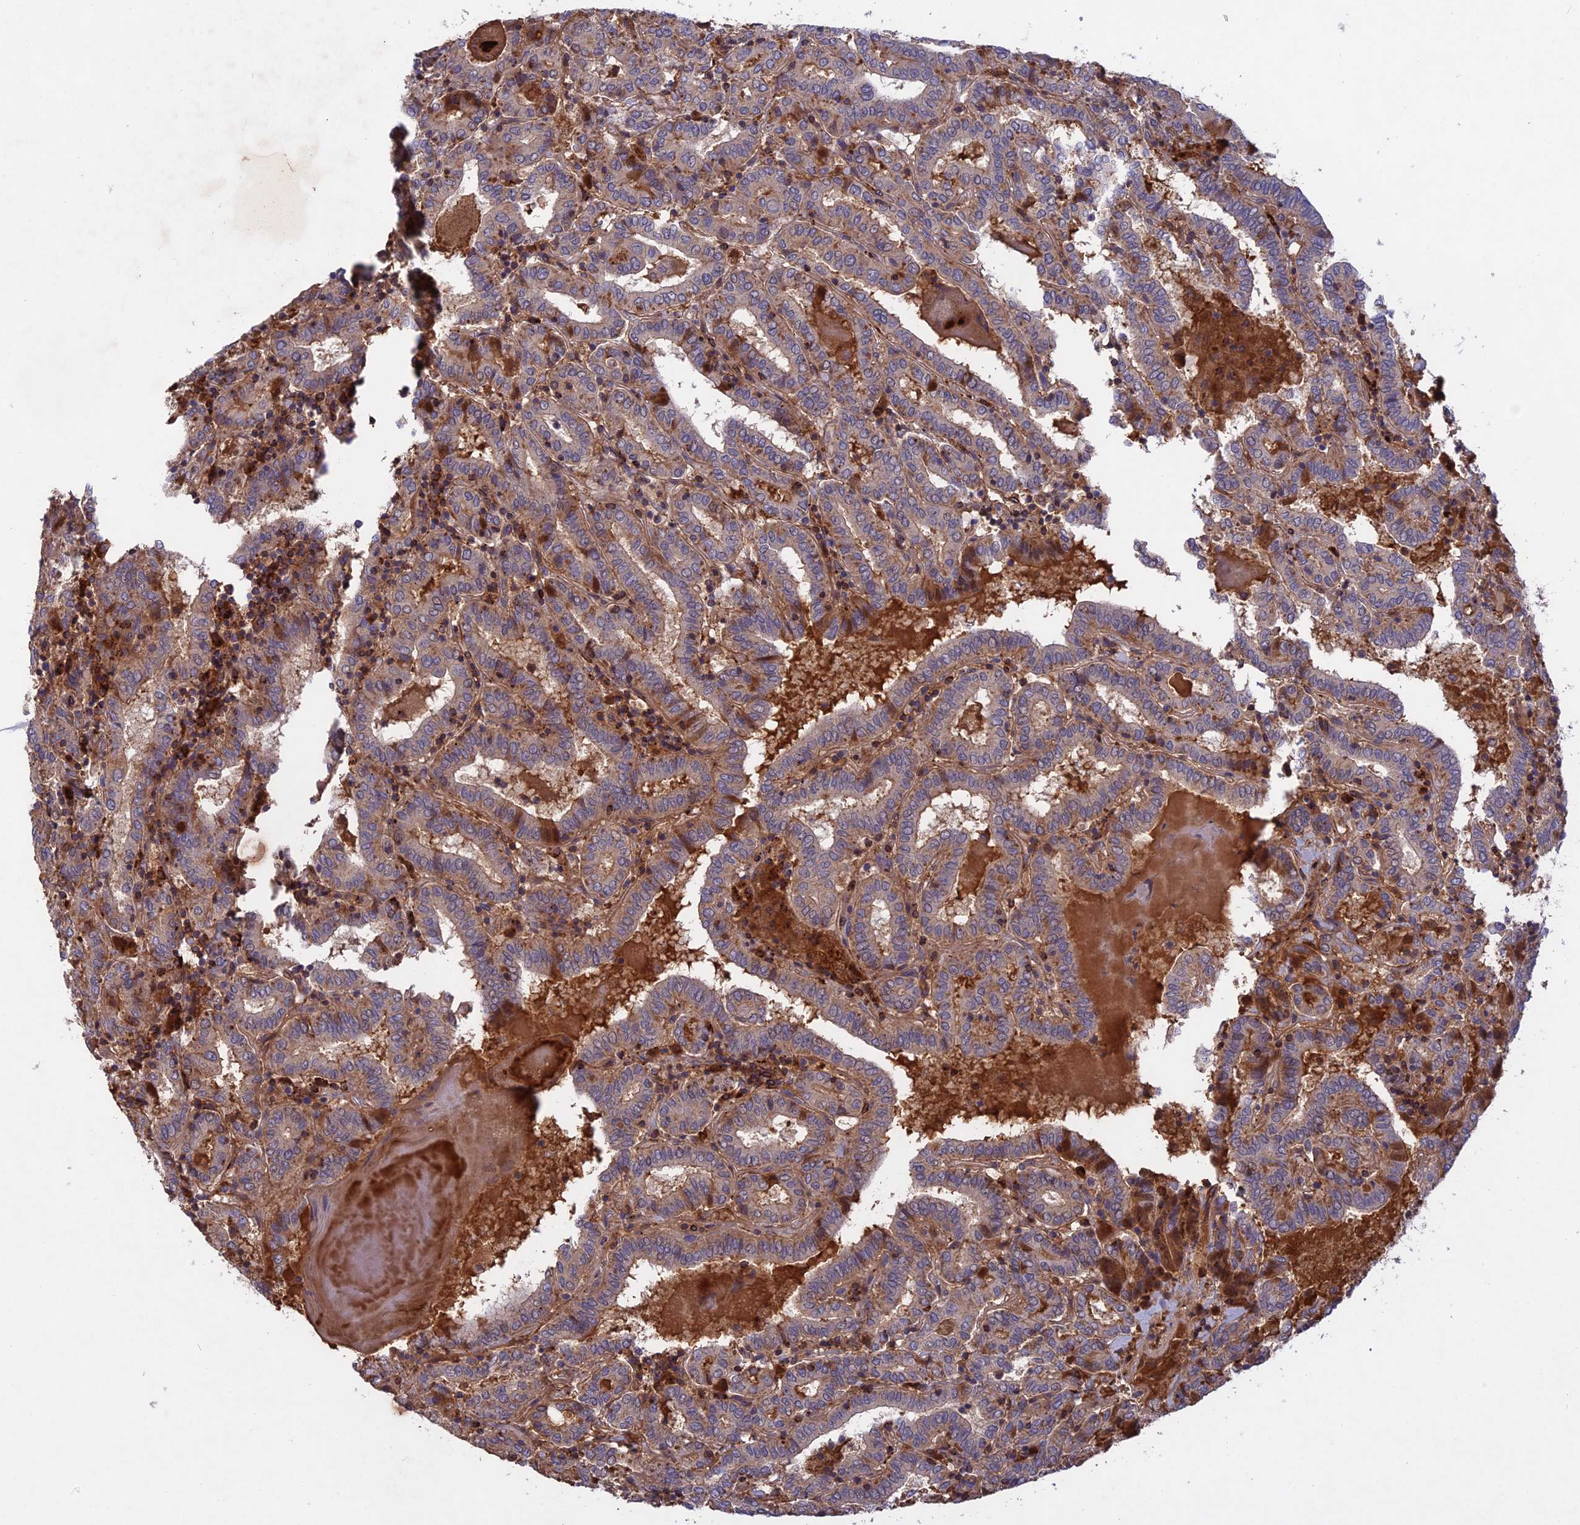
{"staining": {"intensity": "moderate", "quantity": "<25%", "location": "cytoplasmic/membranous"}, "tissue": "thyroid cancer", "cell_type": "Tumor cells", "image_type": "cancer", "snomed": [{"axis": "morphology", "description": "Papillary adenocarcinoma, NOS"}, {"axis": "topography", "description": "Thyroid gland"}], "caption": "Brown immunohistochemical staining in thyroid papillary adenocarcinoma displays moderate cytoplasmic/membranous expression in approximately <25% of tumor cells.", "gene": "ADO", "patient": {"sex": "female", "age": 72}}